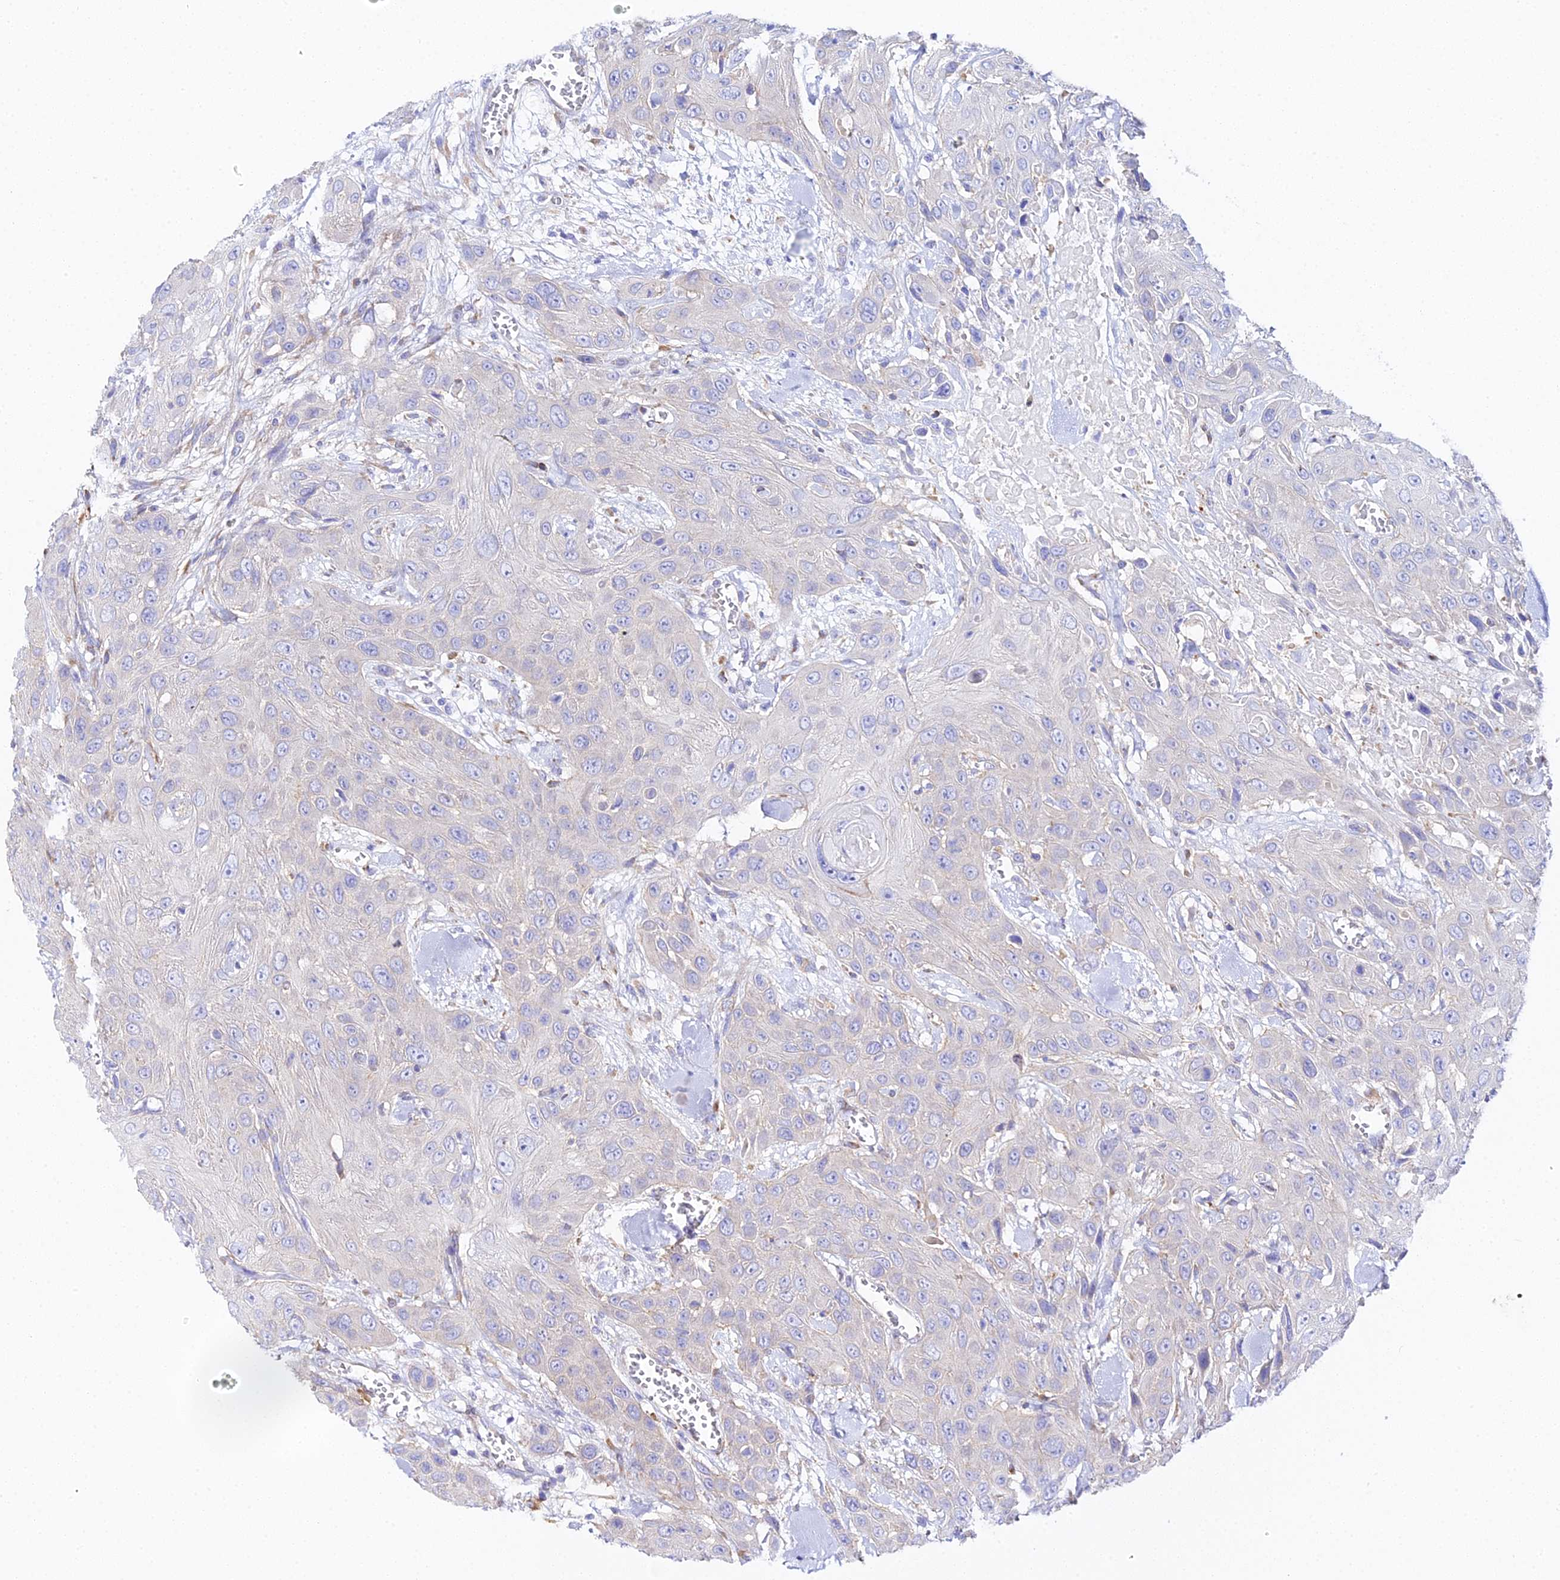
{"staining": {"intensity": "negative", "quantity": "none", "location": "none"}, "tissue": "head and neck cancer", "cell_type": "Tumor cells", "image_type": "cancer", "snomed": [{"axis": "morphology", "description": "Squamous cell carcinoma, NOS"}, {"axis": "topography", "description": "Head-Neck"}], "caption": "Immunohistochemistry (IHC) of squamous cell carcinoma (head and neck) reveals no positivity in tumor cells.", "gene": "CFAP45", "patient": {"sex": "male", "age": 81}}